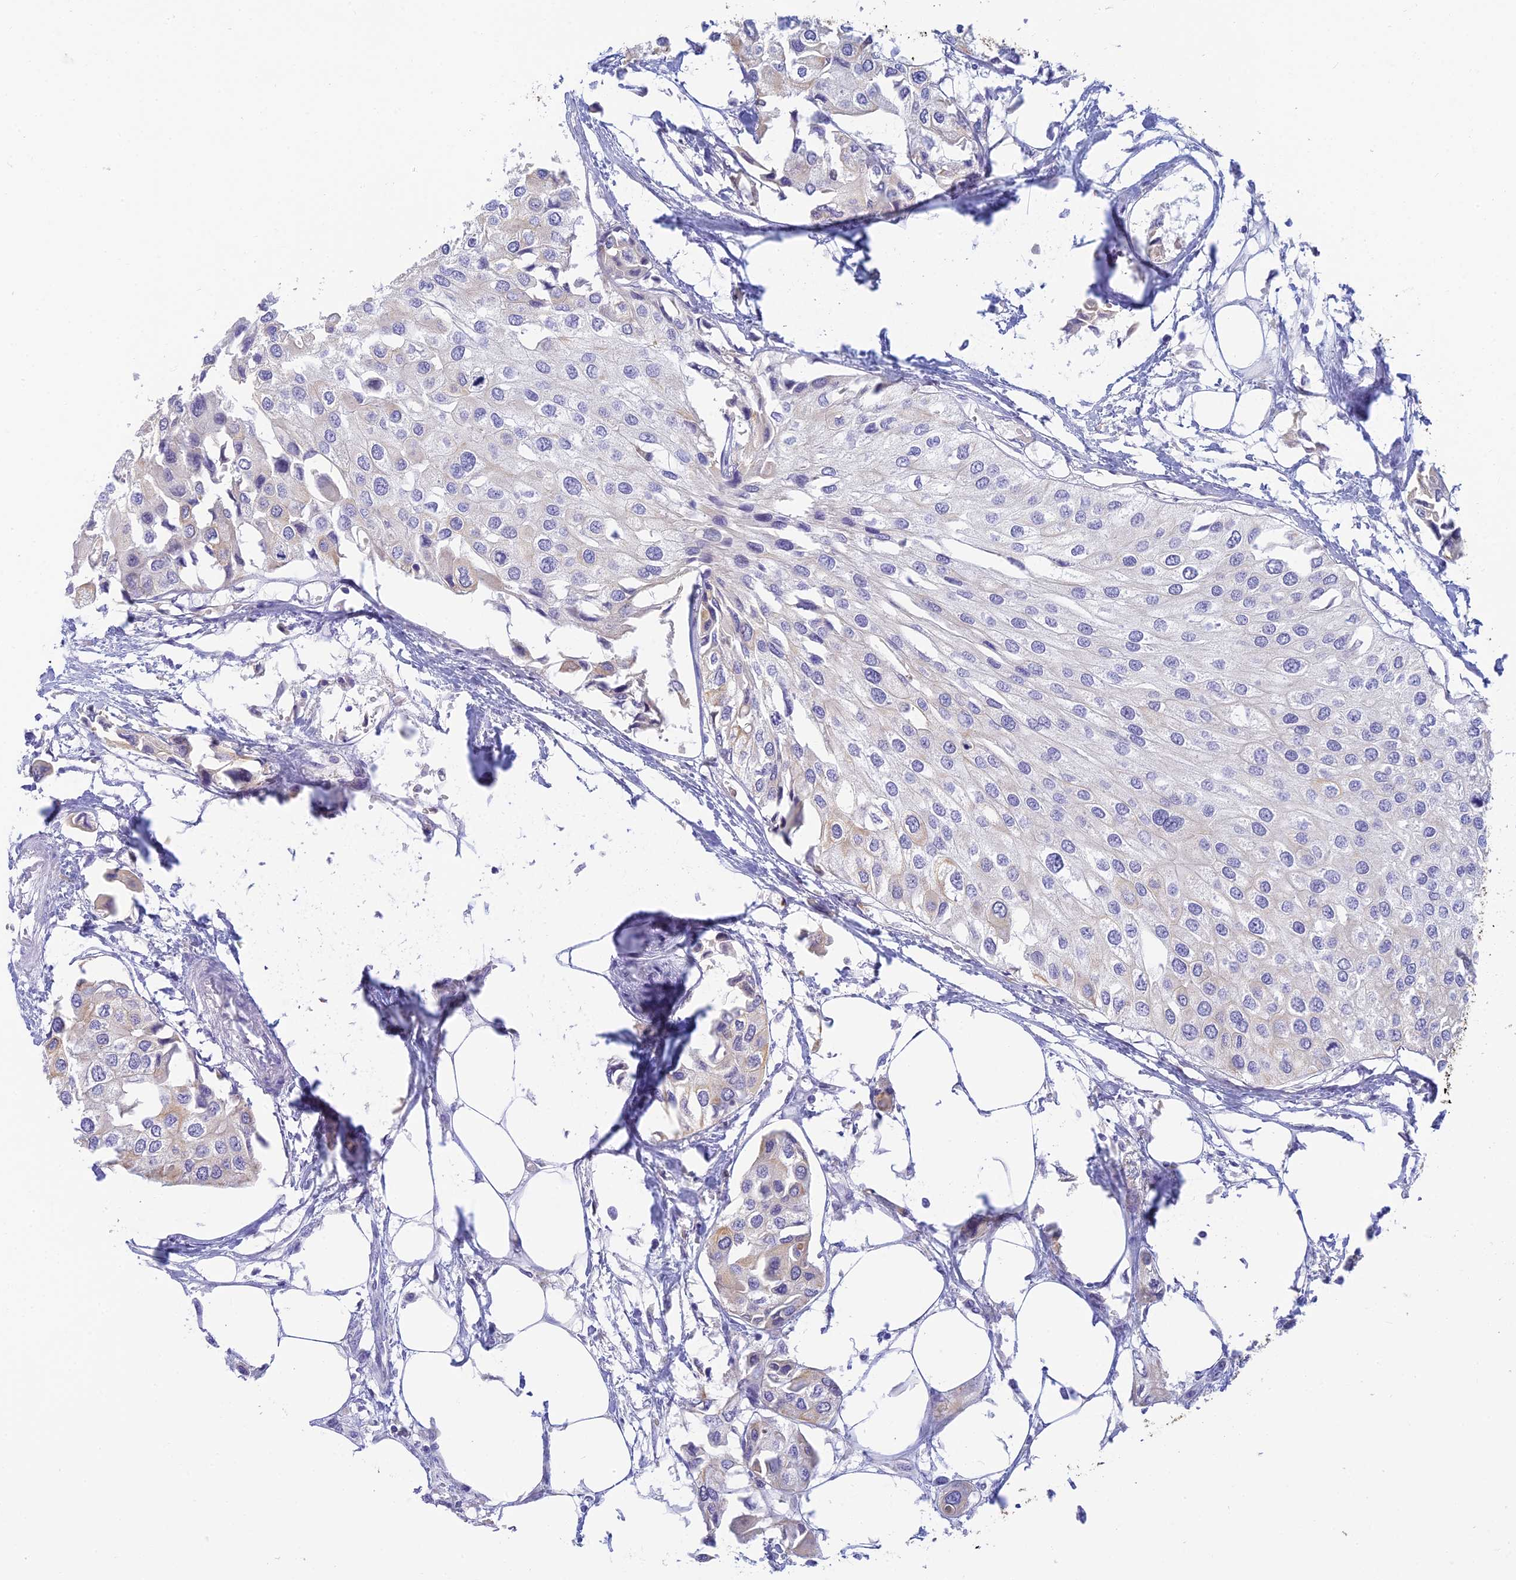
{"staining": {"intensity": "negative", "quantity": "none", "location": "none"}, "tissue": "urothelial cancer", "cell_type": "Tumor cells", "image_type": "cancer", "snomed": [{"axis": "morphology", "description": "Urothelial carcinoma, High grade"}, {"axis": "topography", "description": "Urinary bladder"}], "caption": "Micrograph shows no protein expression in tumor cells of urothelial carcinoma (high-grade) tissue. The staining was performed using DAB (3,3'-diaminobenzidine) to visualize the protein expression in brown, while the nuclei were stained in blue with hematoxylin (Magnification: 20x).", "gene": "INTS13", "patient": {"sex": "male", "age": 64}}